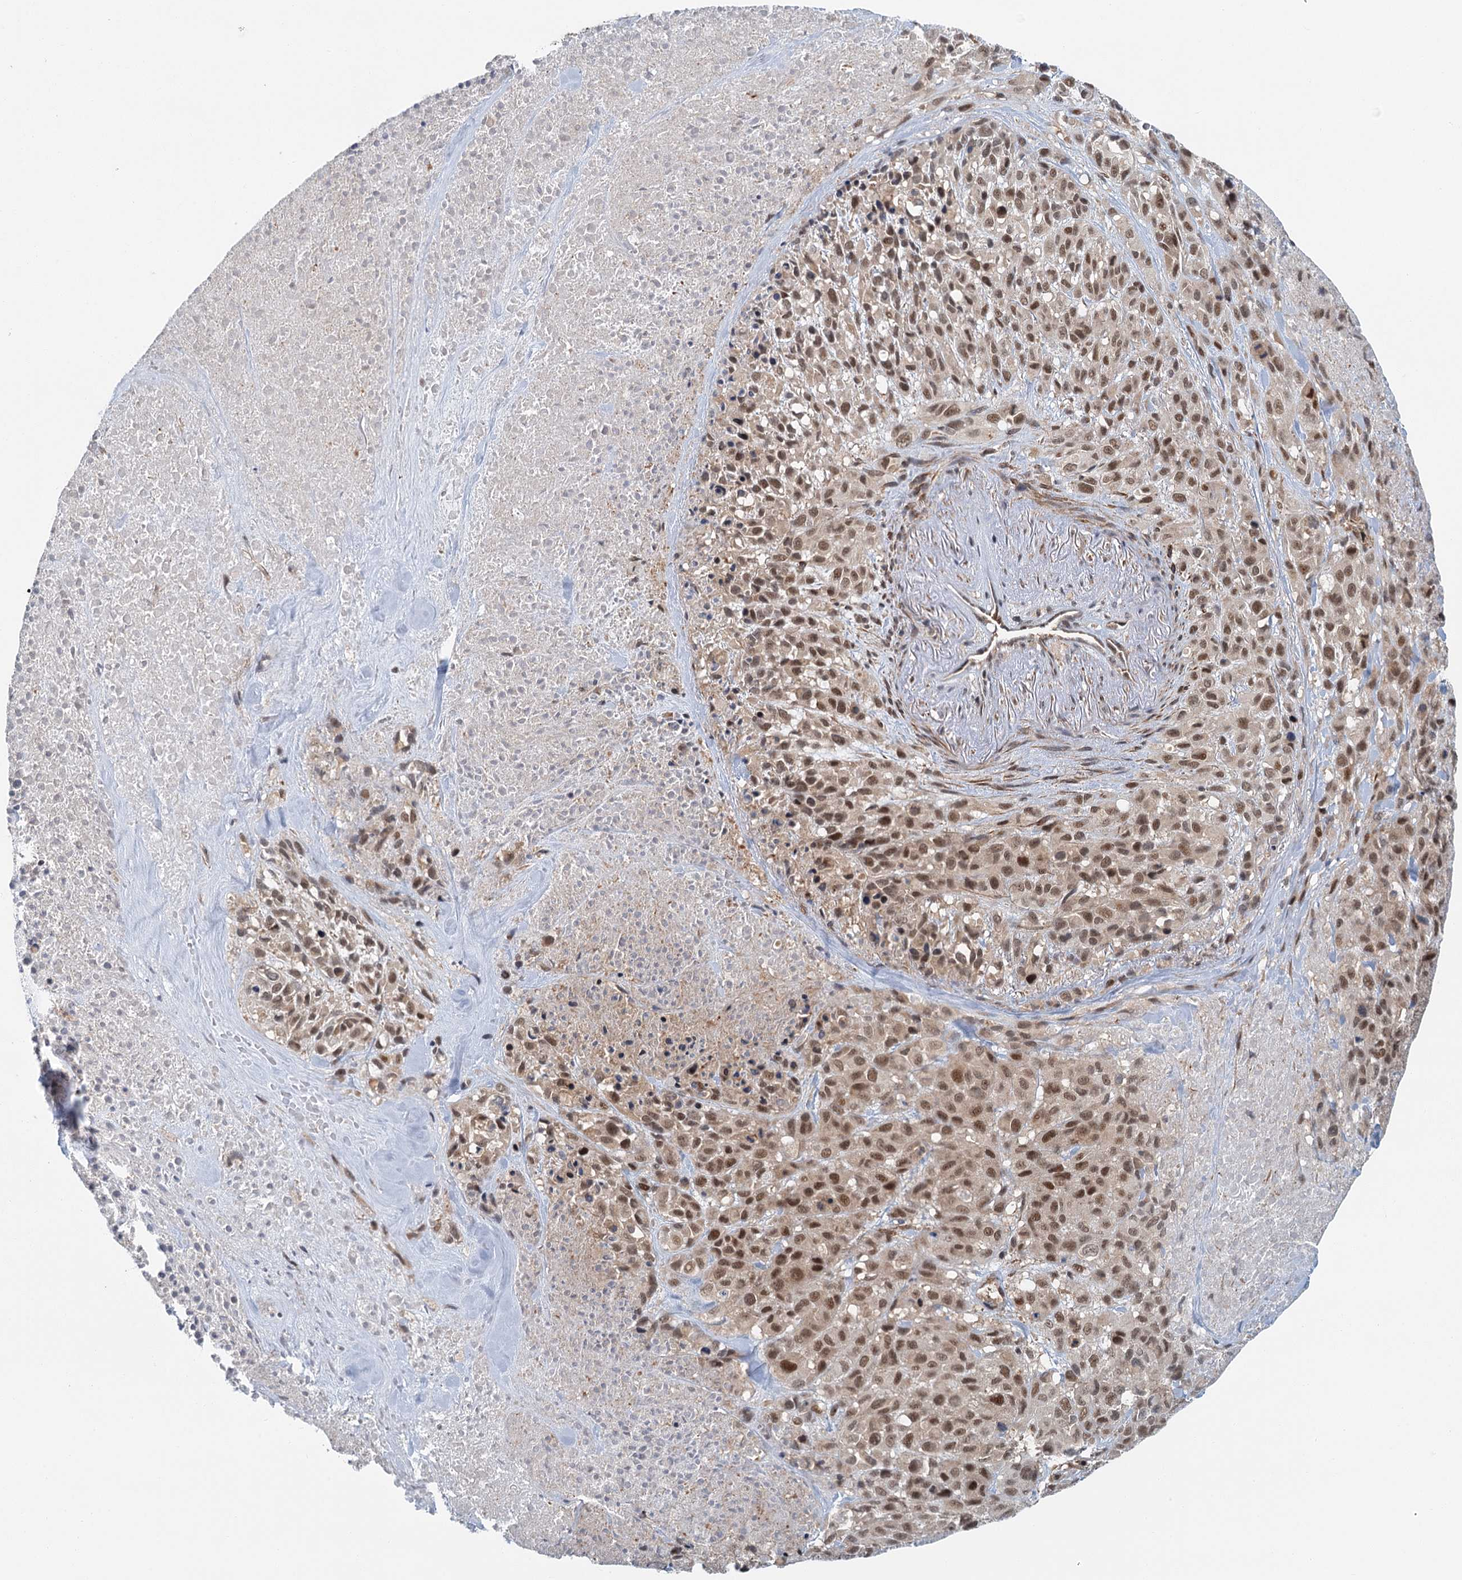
{"staining": {"intensity": "moderate", "quantity": ">75%", "location": "nuclear"}, "tissue": "melanoma", "cell_type": "Tumor cells", "image_type": "cancer", "snomed": [{"axis": "morphology", "description": "Malignant melanoma, Metastatic site"}, {"axis": "topography", "description": "Skin"}], "caption": "Tumor cells show moderate nuclear positivity in approximately >75% of cells in melanoma.", "gene": "TAS2R42", "patient": {"sex": "female", "age": 81}}